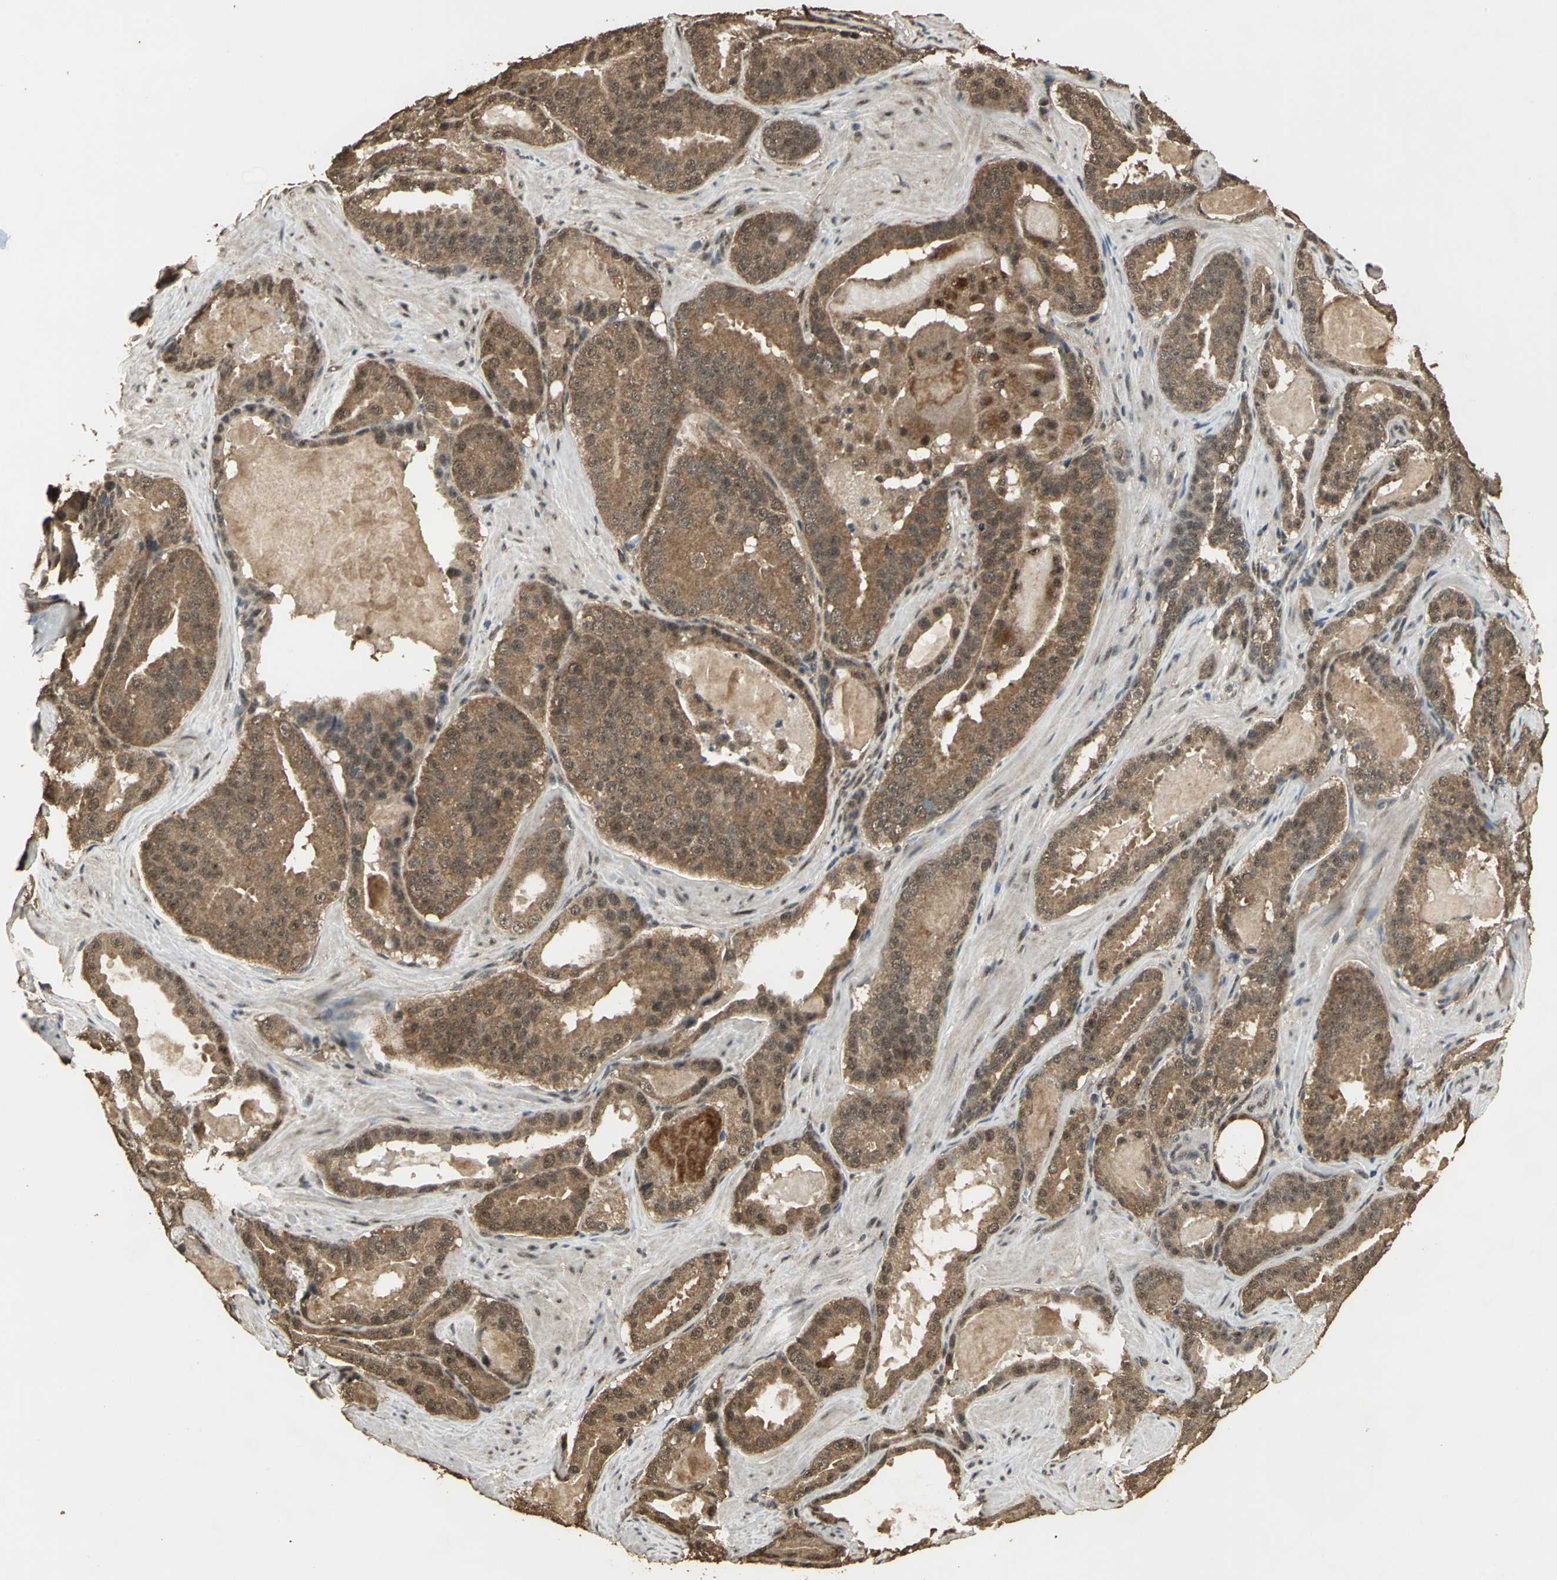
{"staining": {"intensity": "strong", "quantity": ">75%", "location": "cytoplasmic/membranous"}, "tissue": "prostate cancer", "cell_type": "Tumor cells", "image_type": "cancer", "snomed": [{"axis": "morphology", "description": "Adenocarcinoma, Medium grade"}, {"axis": "topography", "description": "Prostate"}], "caption": "Prostate cancer stained for a protein (brown) shows strong cytoplasmic/membranous positive staining in about >75% of tumor cells.", "gene": "UCHL5", "patient": {"sex": "male", "age": 73}}